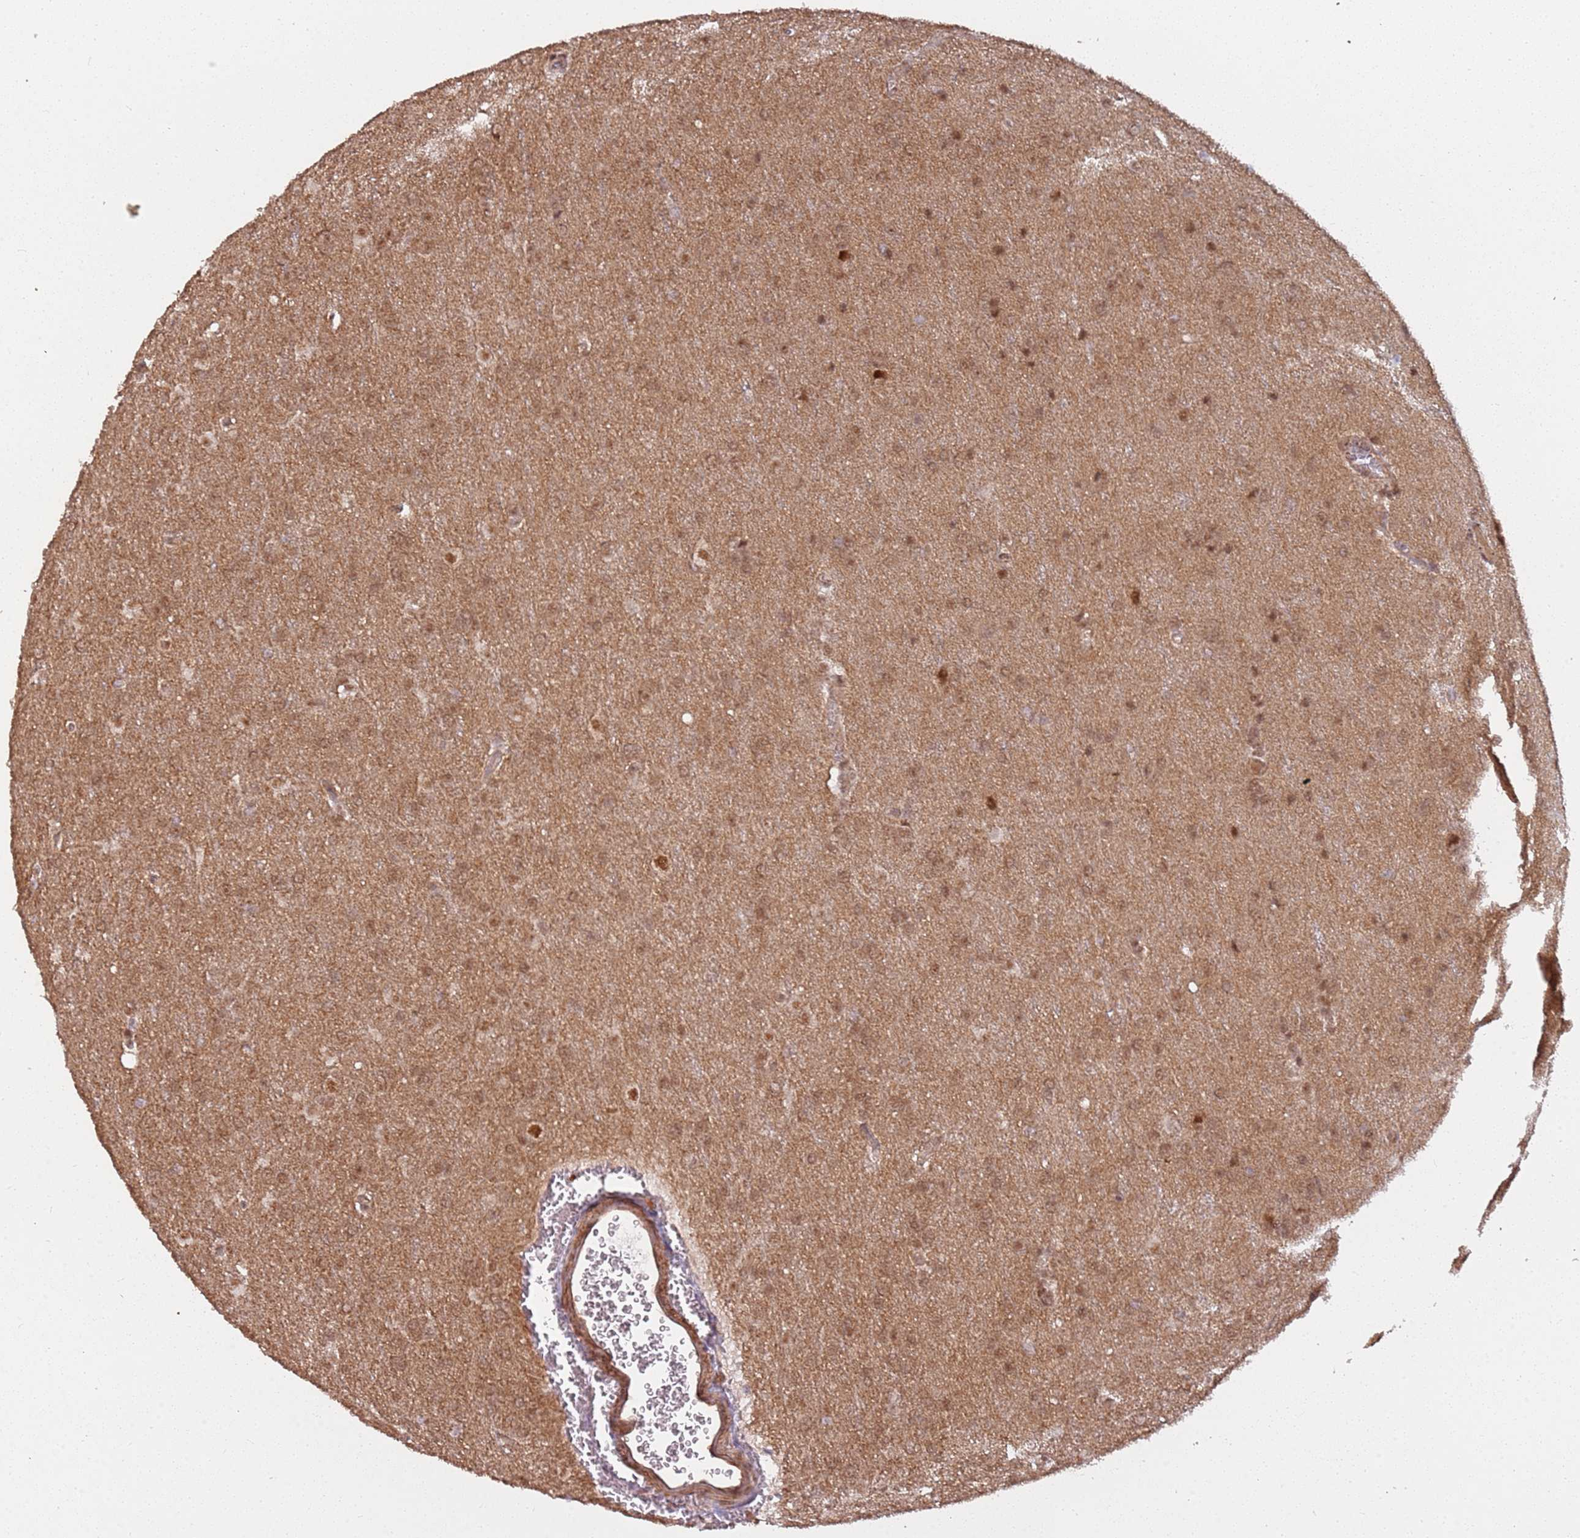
{"staining": {"intensity": "moderate", "quantity": ">75%", "location": "nuclear"}, "tissue": "glioma", "cell_type": "Tumor cells", "image_type": "cancer", "snomed": [{"axis": "morphology", "description": "Glioma, malignant, Low grade"}, {"axis": "topography", "description": "Brain"}], "caption": "Immunohistochemistry of malignant glioma (low-grade) demonstrates medium levels of moderate nuclear positivity in approximately >75% of tumor cells.", "gene": "POLR3H", "patient": {"sex": "female", "age": 32}}